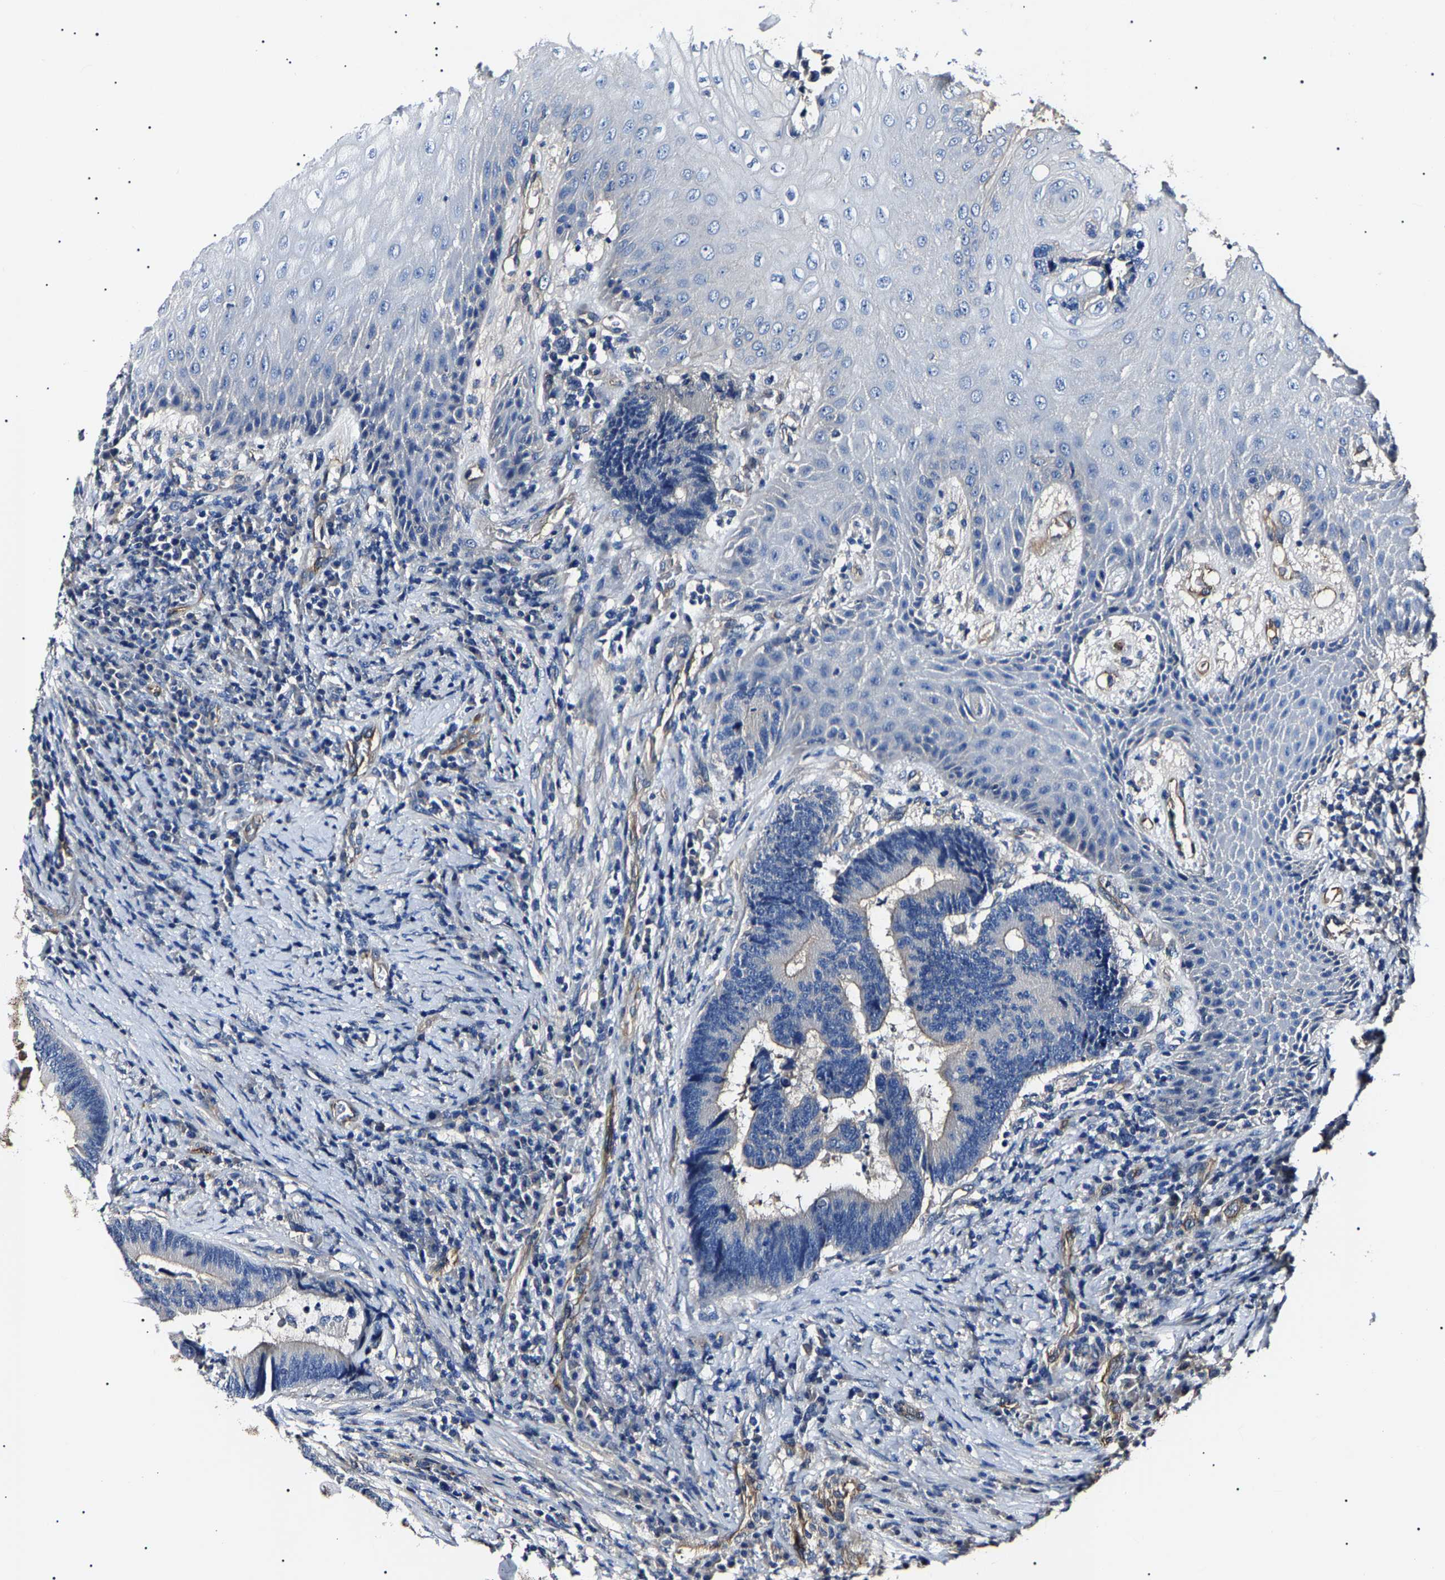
{"staining": {"intensity": "negative", "quantity": "none", "location": "none"}, "tissue": "colorectal cancer", "cell_type": "Tumor cells", "image_type": "cancer", "snomed": [{"axis": "morphology", "description": "Adenocarcinoma, NOS"}, {"axis": "topography", "description": "Rectum"}, {"axis": "topography", "description": "Anal"}], "caption": "This is a photomicrograph of IHC staining of colorectal cancer, which shows no expression in tumor cells.", "gene": "KLHL42", "patient": {"sex": "female", "age": 89}}